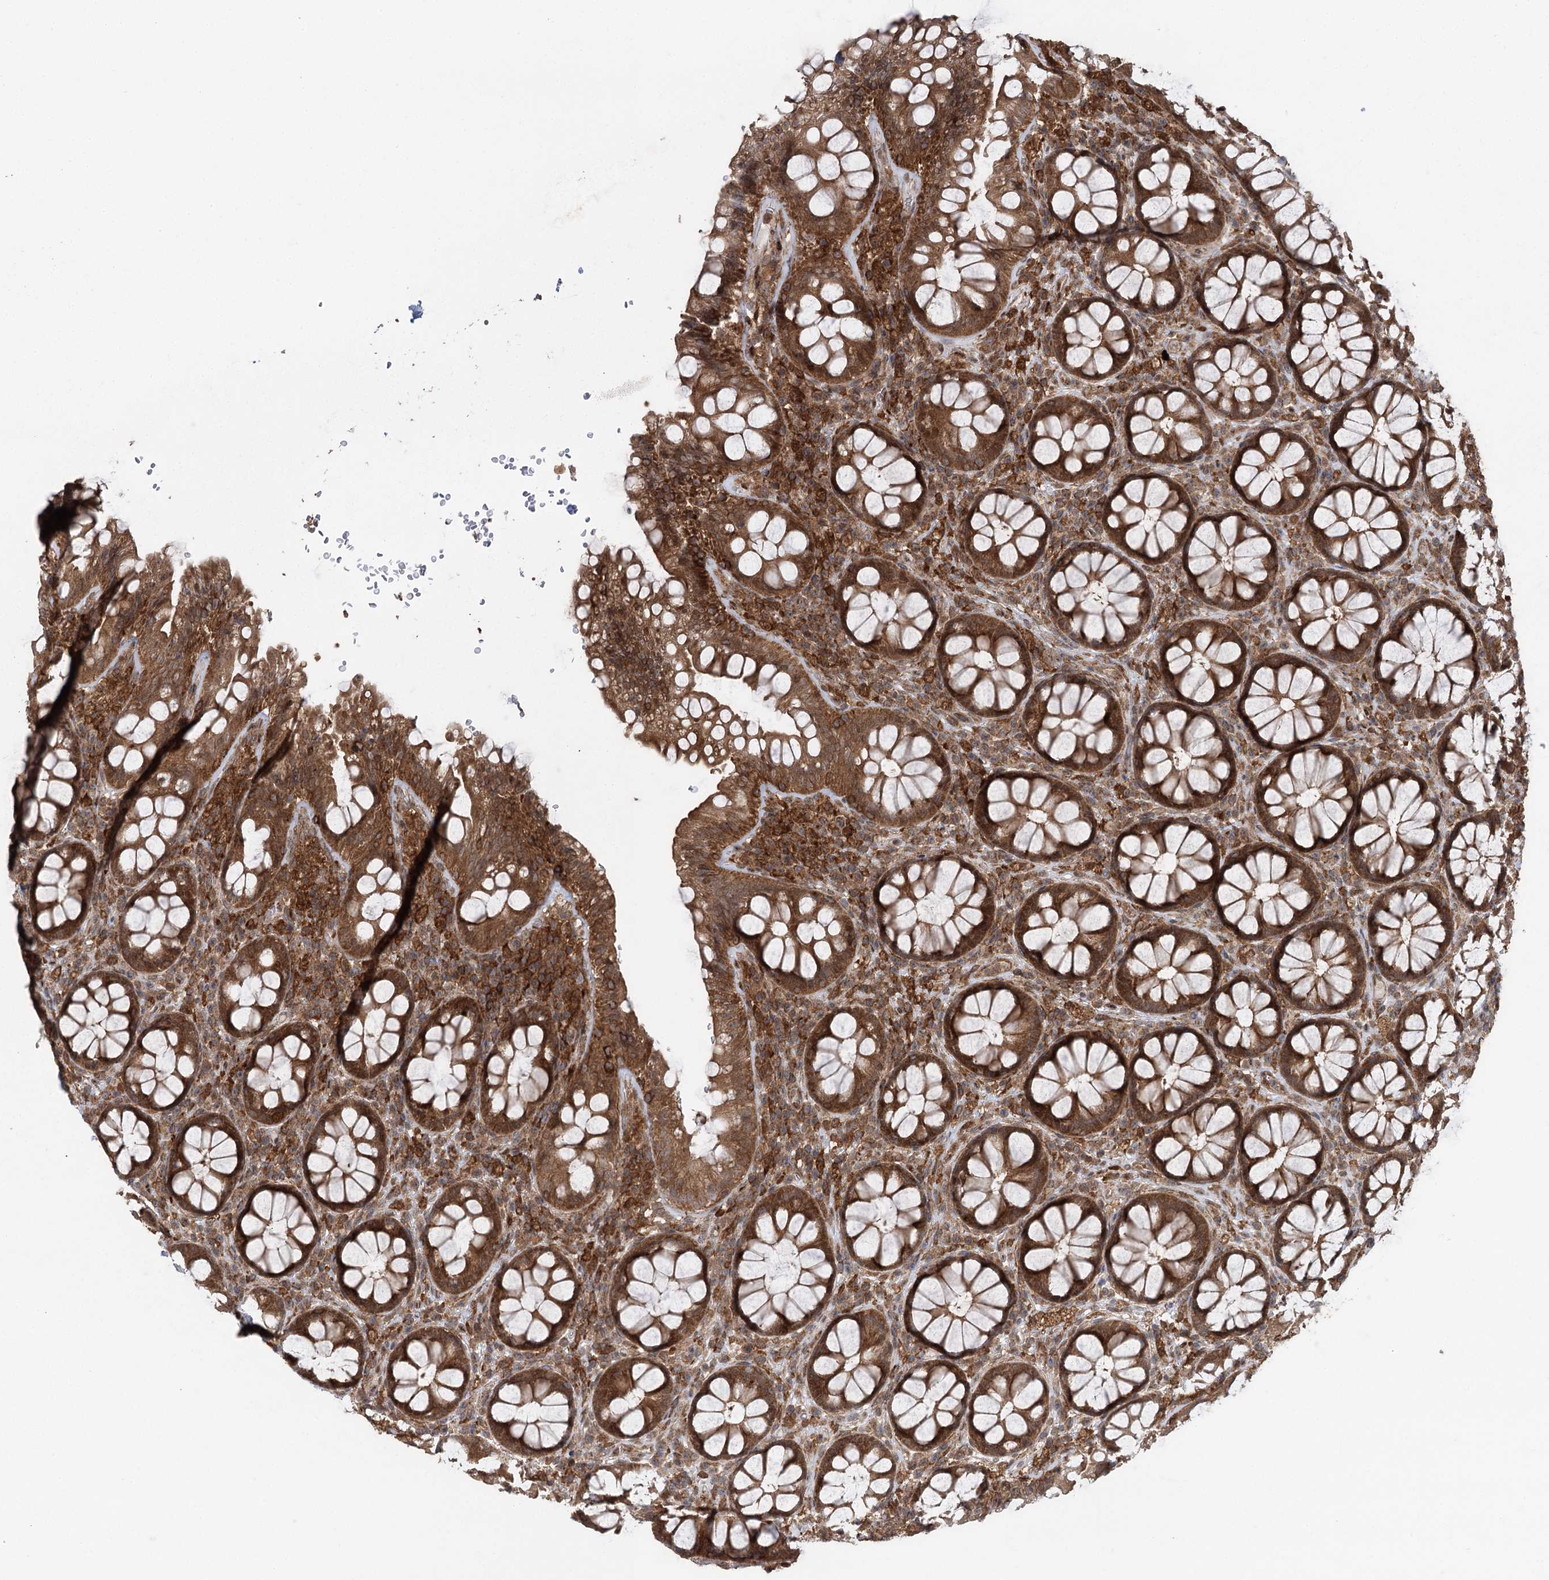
{"staining": {"intensity": "moderate", "quantity": ">75%", "location": "cytoplasmic/membranous"}, "tissue": "rectum", "cell_type": "Glandular cells", "image_type": "normal", "snomed": [{"axis": "morphology", "description": "Normal tissue, NOS"}, {"axis": "topography", "description": "Rectum"}], "caption": "An image of human rectum stained for a protein demonstrates moderate cytoplasmic/membranous brown staining in glandular cells. The protein of interest is stained brown, and the nuclei are stained in blue (DAB IHC with brightfield microscopy, high magnification).", "gene": "C12orf4", "patient": {"sex": "male", "age": 83}}